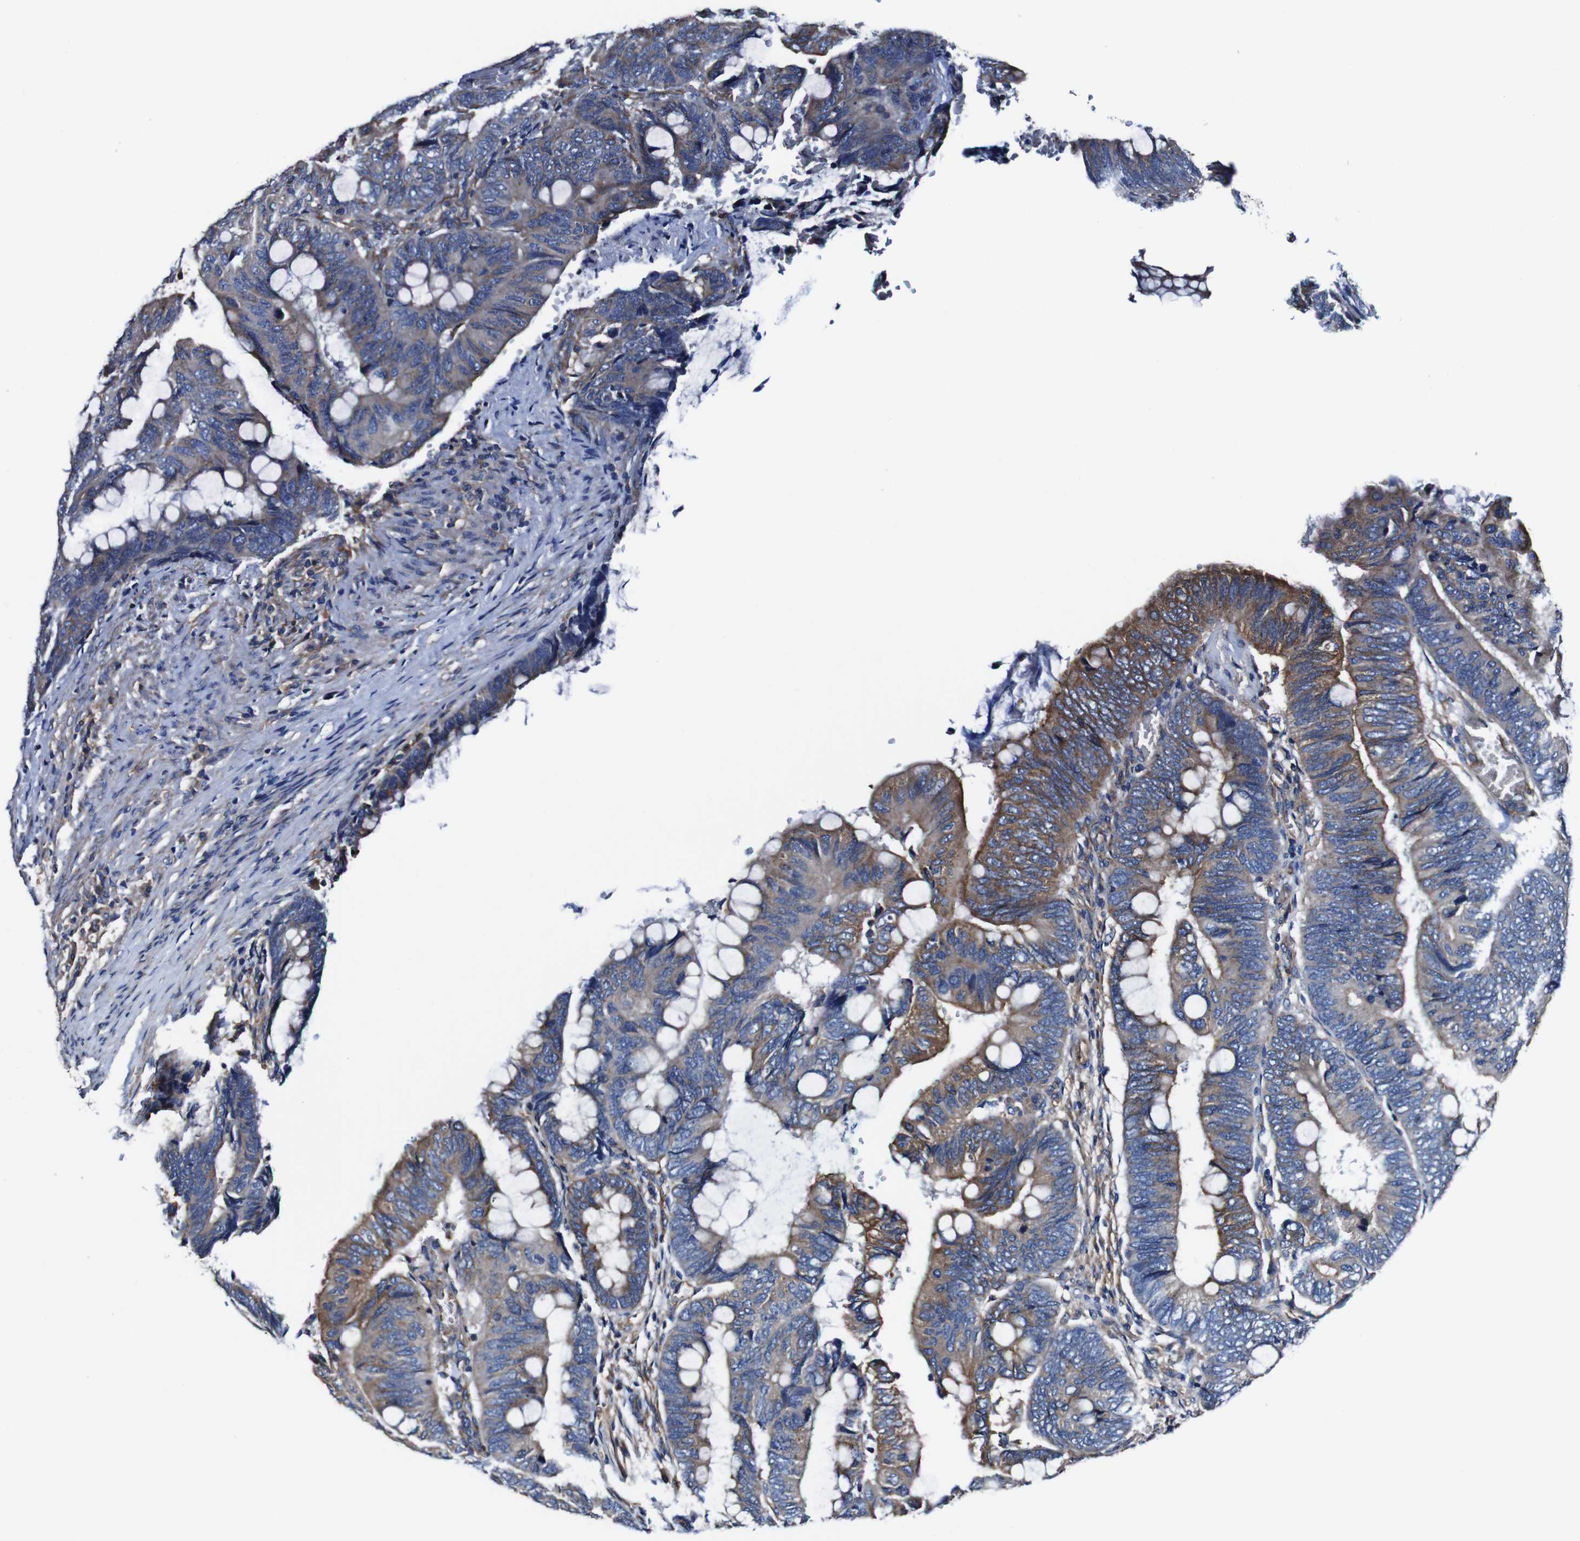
{"staining": {"intensity": "moderate", "quantity": "25%-75%", "location": "cytoplasmic/membranous"}, "tissue": "colorectal cancer", "cell_type": "Tumor cells", "image_type": "cancer", "snomed": [{"axis": "morphology", "description": "Normal tissue, NOS"}, {"axis": "morphology", "description": "Adenocarcinoma, NOS"}, {"axis": "topography", "description": "Rectum"}, {"axis": "topography", "description": "Peripheral nerve tissue"}], "caption": "High-power microscopy captured an immunohistochemistry (IHC) micrograph of adenocarcinoma (colorectal), revealing moderate cytoplasmic/membranous staining in about 25%-75% of tumor cells.", "gene": "CSF1R", "patient": {"sex": "male", "age": 92}}